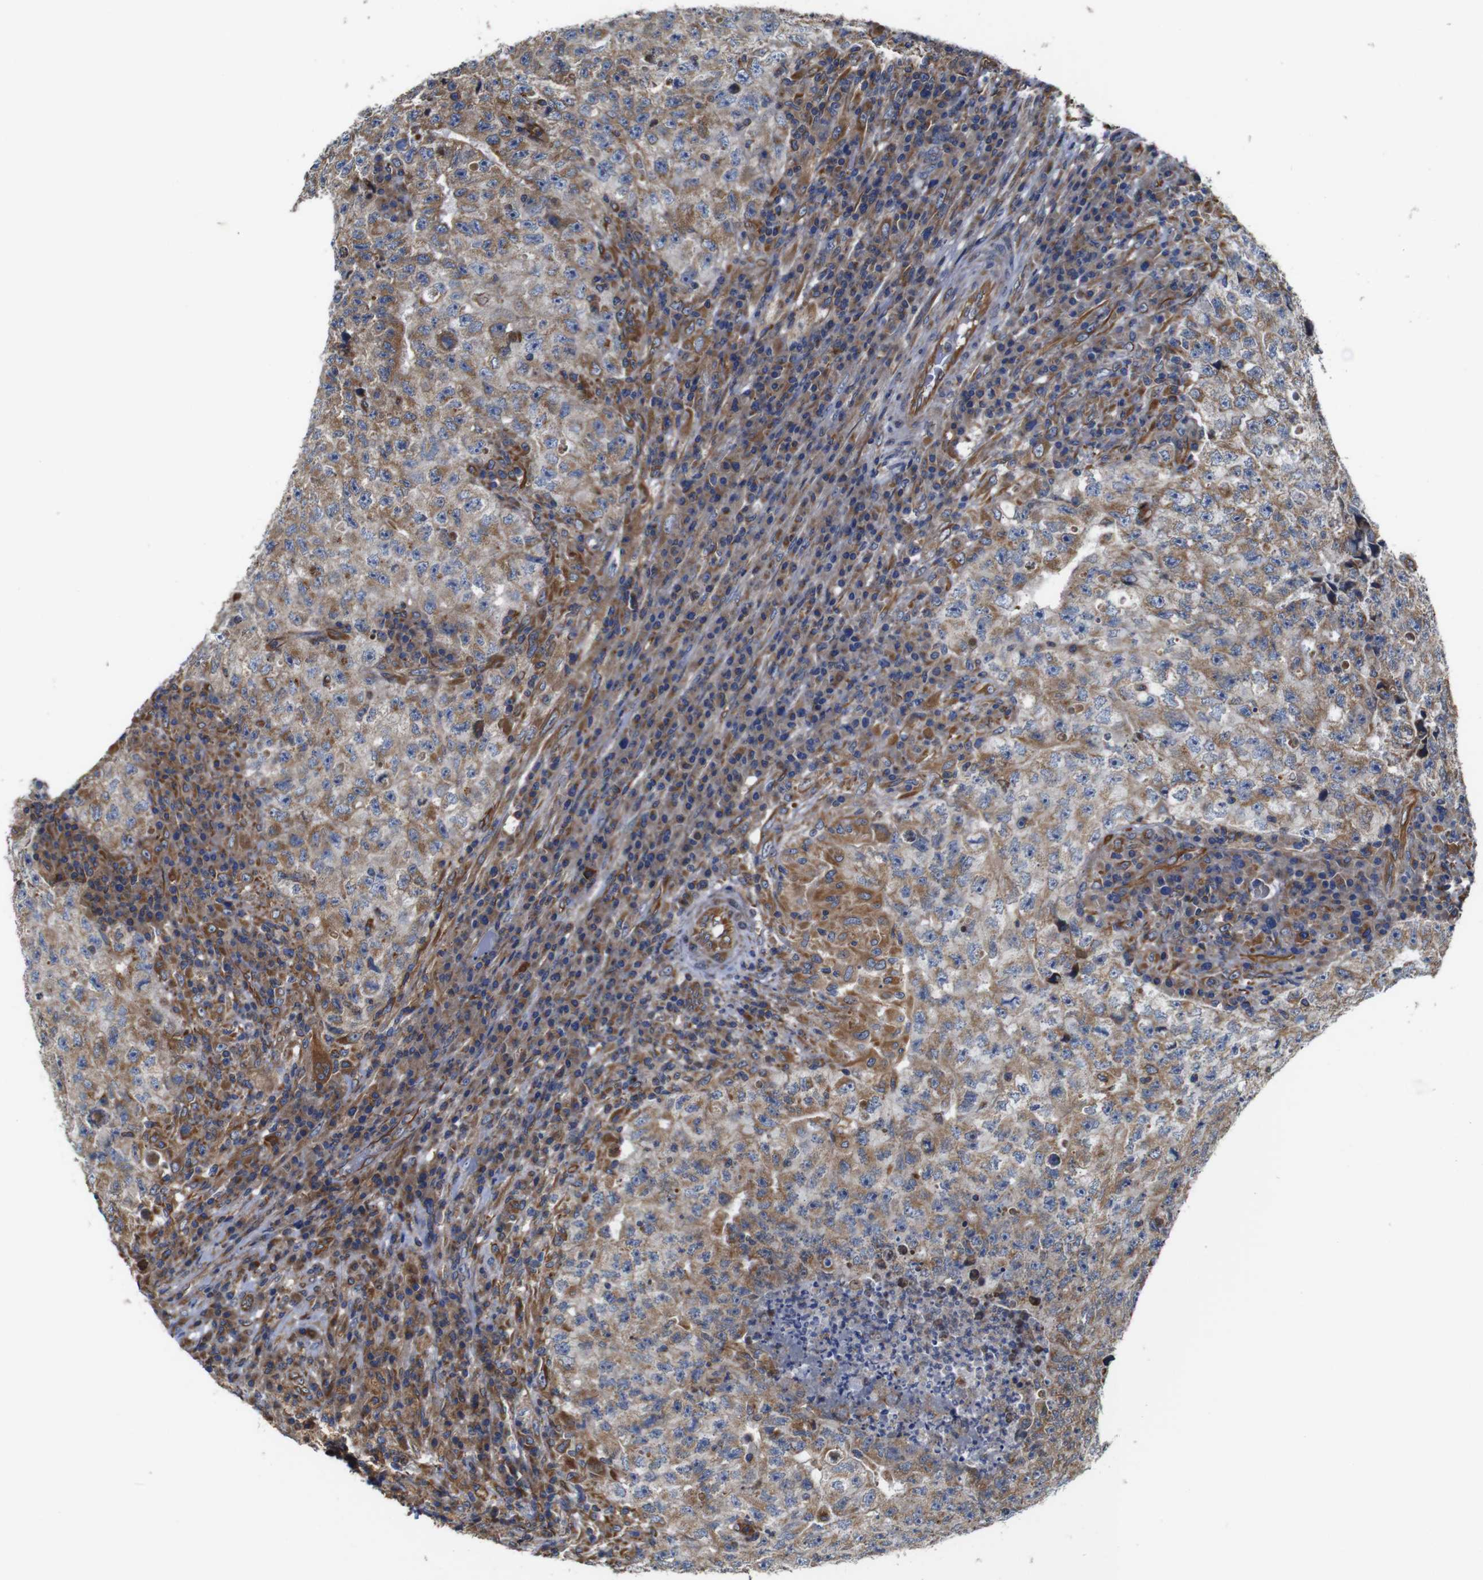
{"staining": {"intensity": "moderate", "quantity": ">75%", "location": "cytoplasmic/membranous"}, "tissue": "testis cancer", "cell_type": "Tumor cells", "image_type": "cancer", "snomed": [{"axis": "morphology", "description": "Necrosis, NOS"}, {"axis": "morphology", "description": "Carcinoma, Embryonal, NOS"}, {"axis": "topography", "description": "Testis"}], "caption": "Embryonal carcinoma (testis) stained for a protein (brown) reveals moderate cytoplasmic/membranous positive expression in about >75% of tumor cells.", "gene": "POMK", "patient": {"sex": "male", "age": 19}}